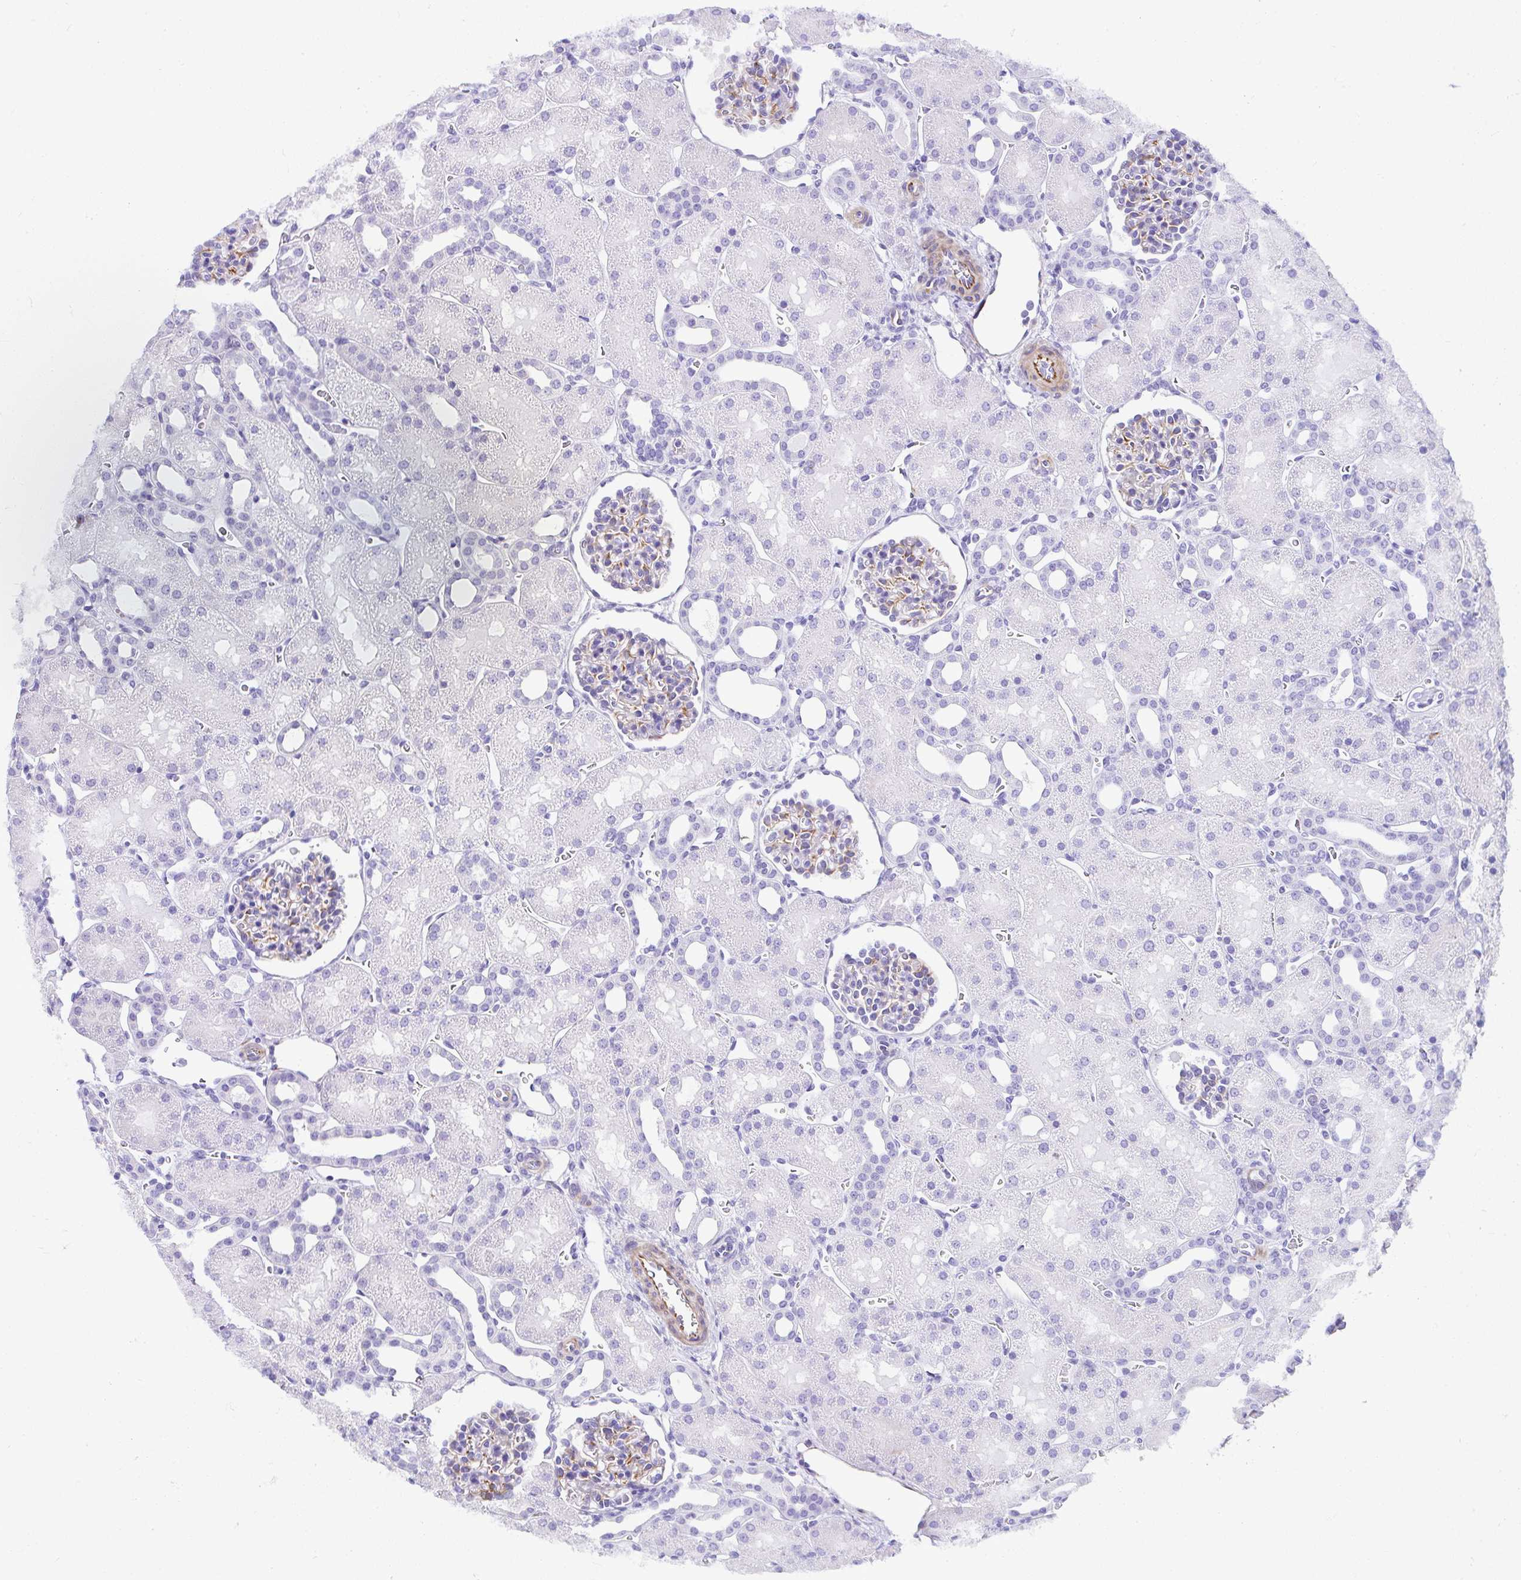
{"staining": {"intensity": "negative", "quantity": "none", "location": "none"}, "tissue": "kidney", "cell_type": "Cells in glomeruli", "image_type": "normal", "snomed": [{"axis": "morphology", "description": "Normal tissue, NOS"}, {"axis": "topography", "description": "Kidney"}], "caption": "This is a histopathology image of IHC staining of benign kidney, which shows no positivity in cells in glomeruli.", "gene": "DEPDC5", "patient": {"sex": "male", "age": 2}}